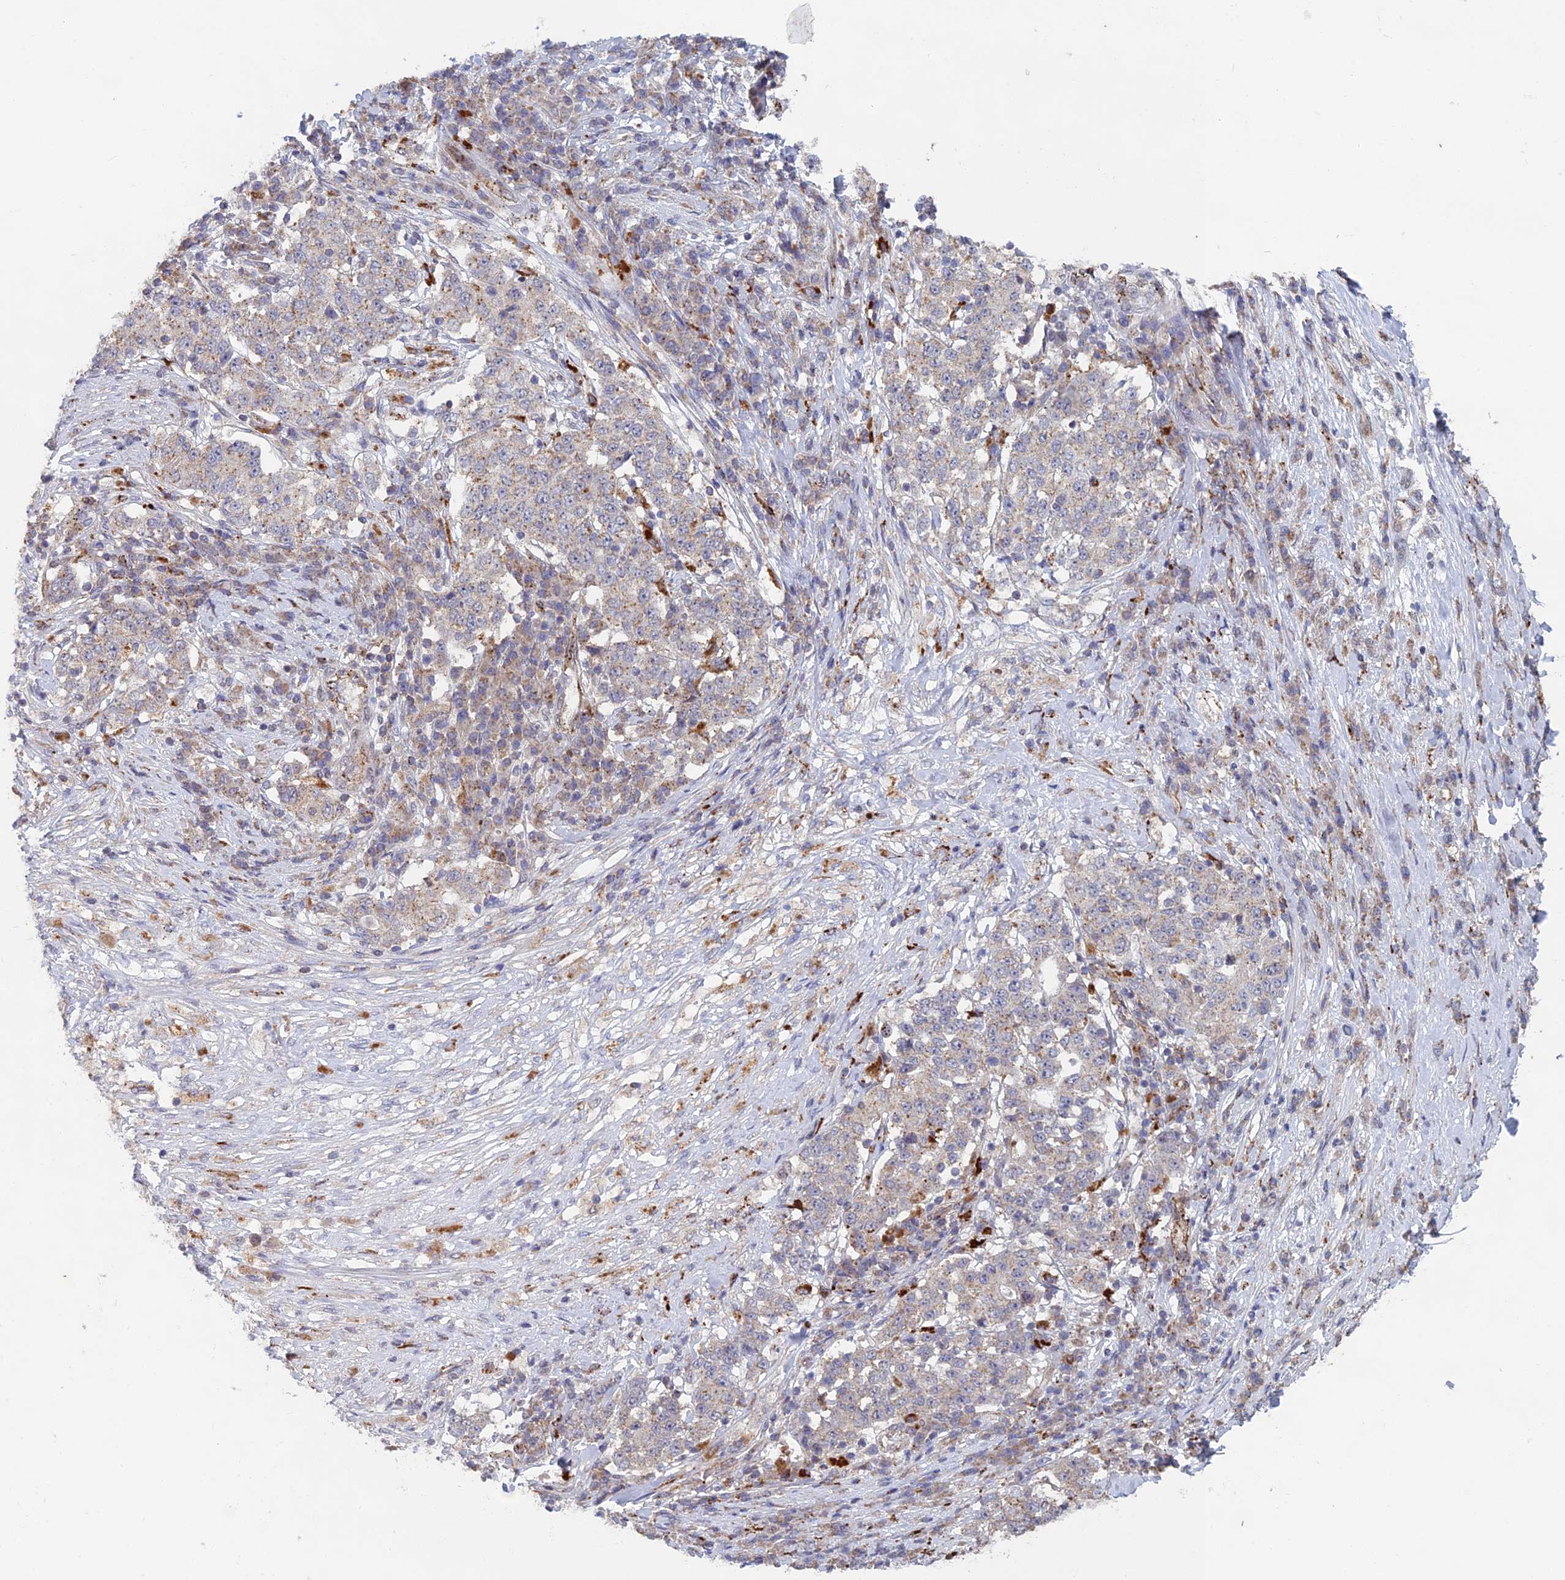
{"staining": {"intensity": "weak", "quantity": "25%-75%", "location": "cytoplasmic/membranous"}, "tissue": "stomach cancer", "cell_type": "Tumor cells", "image_type": "cancer", "snomed": [{"axis": "morphology", "description": "Adenocarcinoma, NOS"}, {"axis": "topography", "description": "Stomach"}], "caption": "Brown immunohistochemical staining in human stomach adenocarcinoma shows weak cytoplasmic/membranous expression in approximately 25%-75% of tumor cells. (IHC, brightfield microscopy, high magnification).", "gene": "FOXS1", "patient": {"sex": "male", "age": 59}}